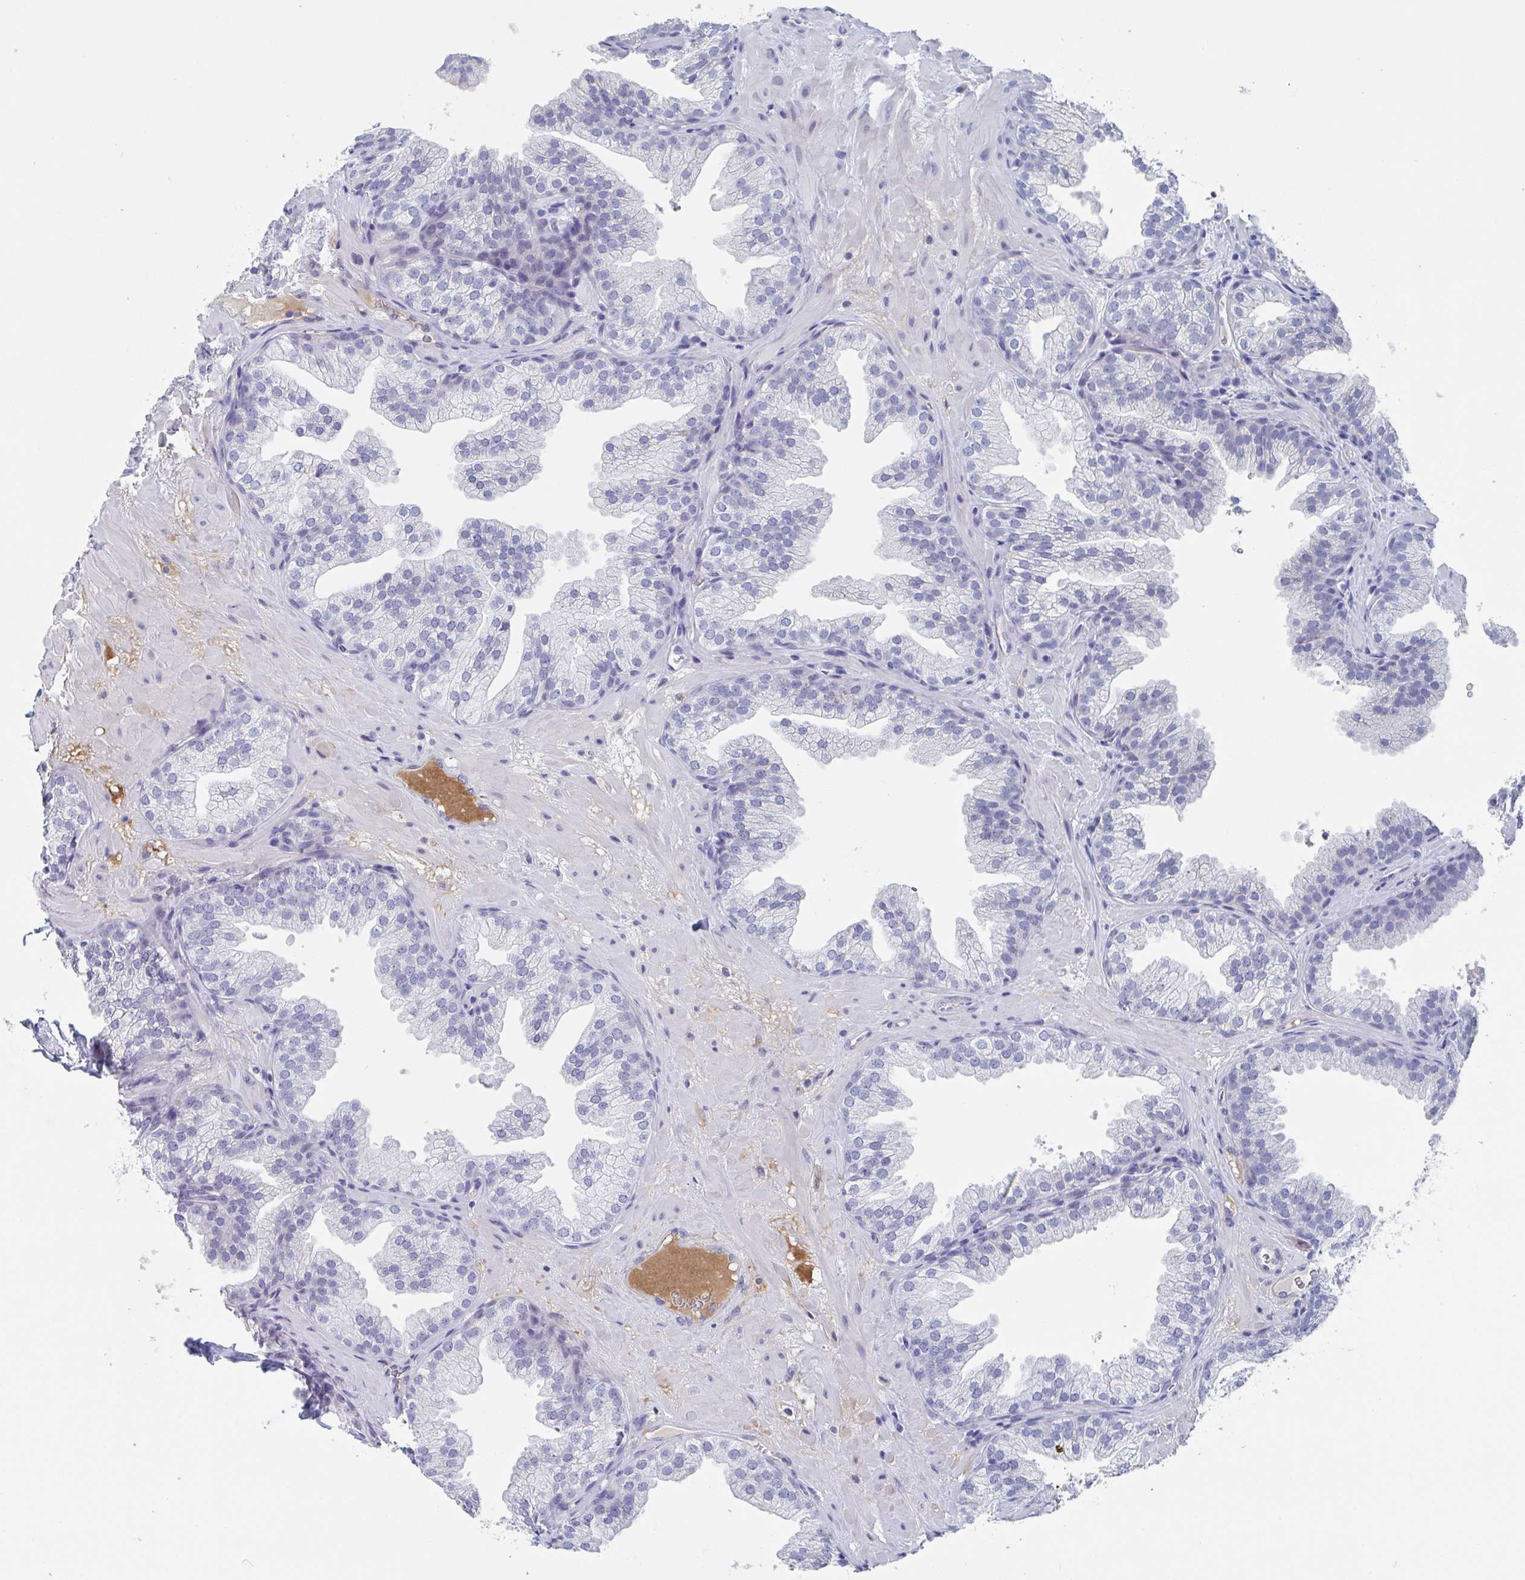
{"staining": {"intensity": "negative", "quantity": "none", "location": "none"}, "tissue": "prostate", "cell_type": "Glandular cells", "image_type": "normal", "snomed": [{"axis": "morphology", "description": "Normal tissue, NOS"}, {"axis": "topography", "description": "Prostate"}], "caption": "This is a photomicrograph of IHC staining of normal prostate, which shows no expression in glandular cells. The staining was performed using DAB (3,3'-diaminobenzidine) to visualize the protein expression in brown, while the nuclei were stained in blue with hematoxylin (Magnification: 20x).", "gene": "NT5C3B", "patient": {"sex": "male", "age": 37}}